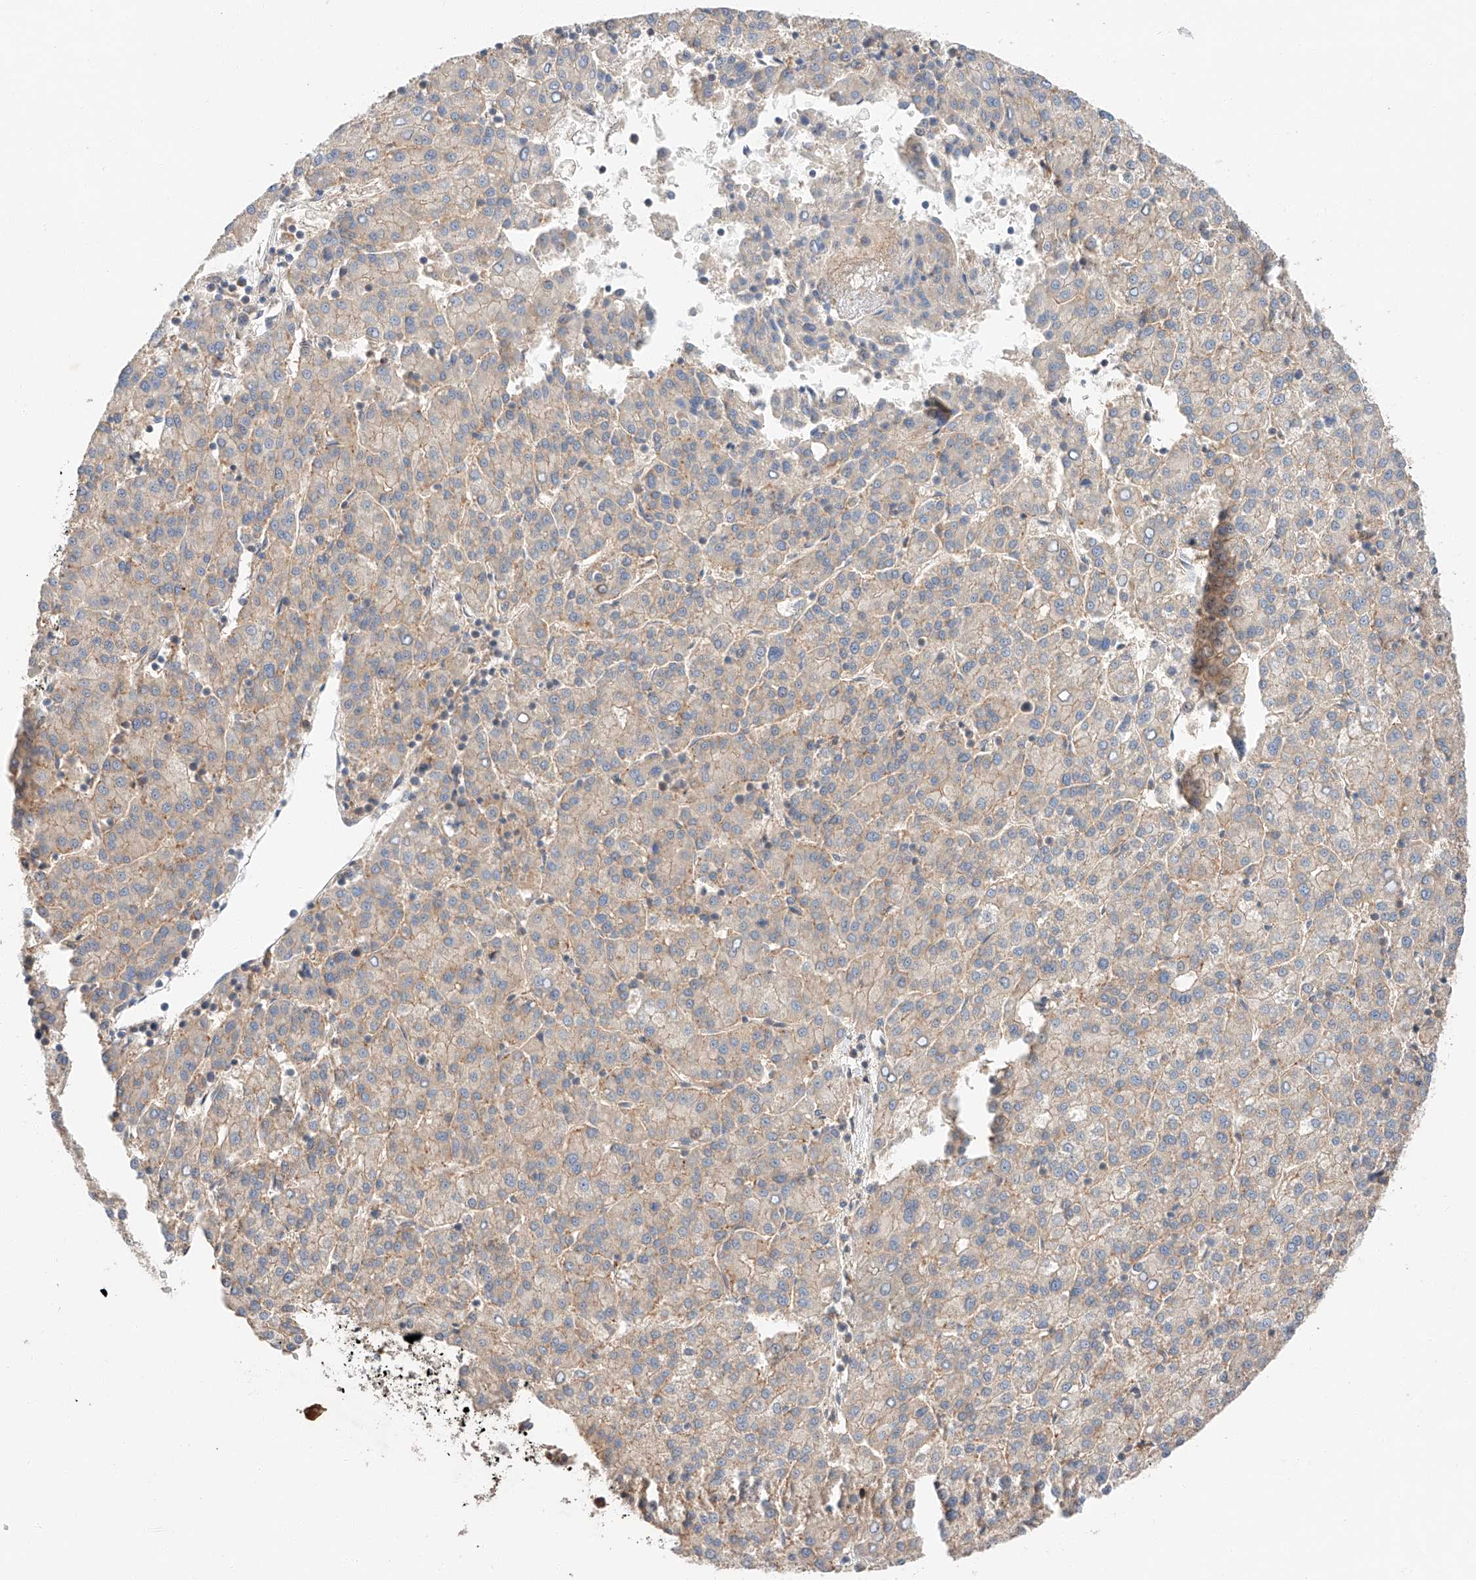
{"staining": {"intensity": "weak", "quantity": "25%-75%", "location": "cytoplasmic/membranous"}, "tissue": "liver cancer", "cell_type": "Tumor cells", "image_type": "cancer", "snomed": [{"axis": "morphology", "description": "Carcinoma, Hepatocellular, NOS"}, {"axis": "topography", "description": "Liver"}], "caption": "High-power microscopy captured an IHC image of liver hepatocellular carcinoma, revealing weak cytoplasmic/membranous staining in about 25%-75% of tumor cells.", "gene": "XPNPEP1", "patient": {"sex": "female", "age": 58}}